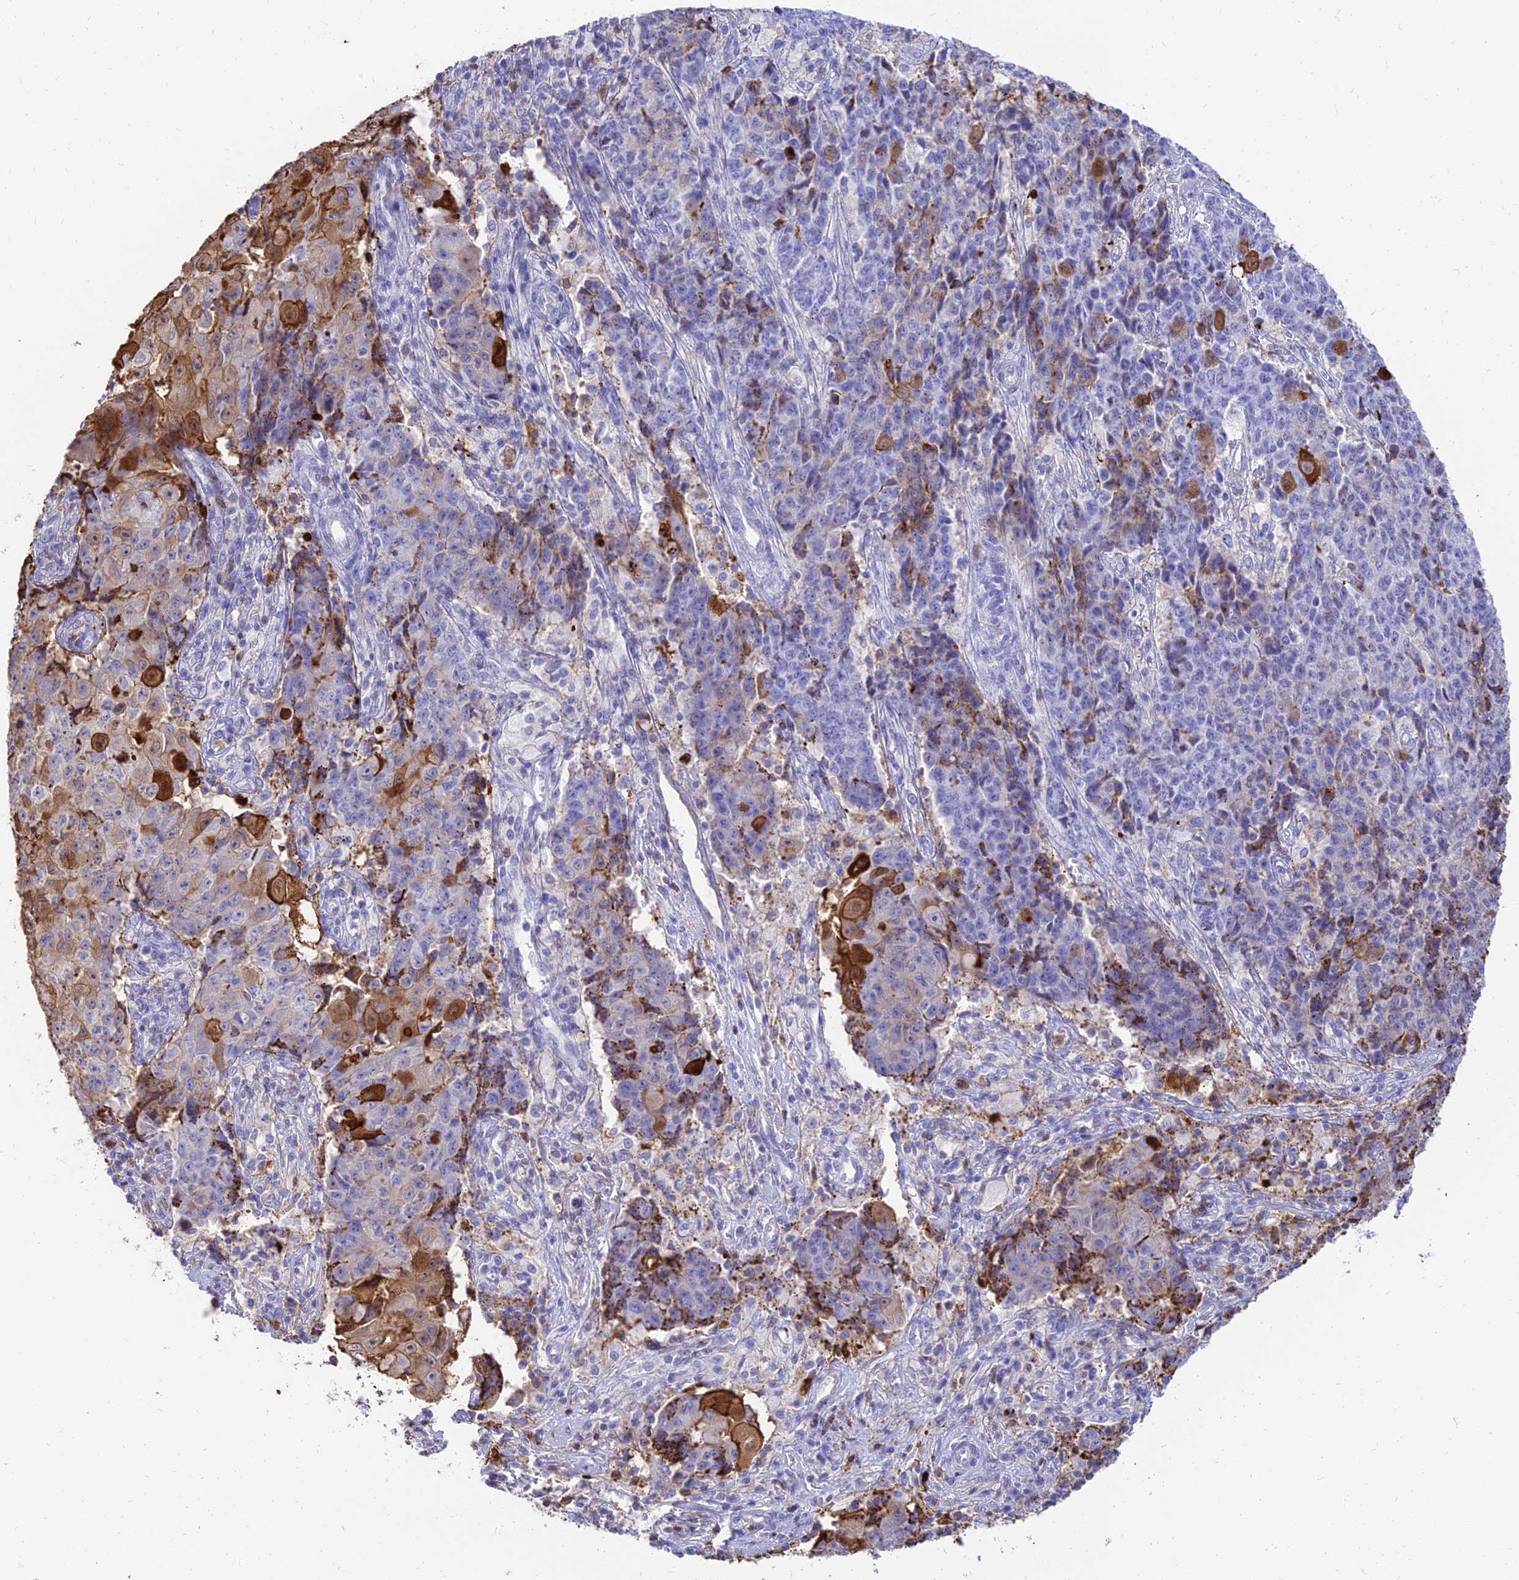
{"staining": {"intensity": "moderate", "quantity": "<25%", "location": "cytoplasmic/membranous"}, "tissue": "ovarian cancer", "cell_type": "Tumor cells", "image_type": "cancer", "snomed": [{"axis": "morphology", "description": "Carcinoma, endometroid"}, {"axis": "topography", "description": "Ovary"}], "caption": "Immunohistochemical staining of ovarian endometroid carcinoma reveals moderate cytoplasmic/membranous protein staining in about <25% of tumor cells.", "gene": "SREK1IP1", "patient": {"sex": "female", "age": 42}}